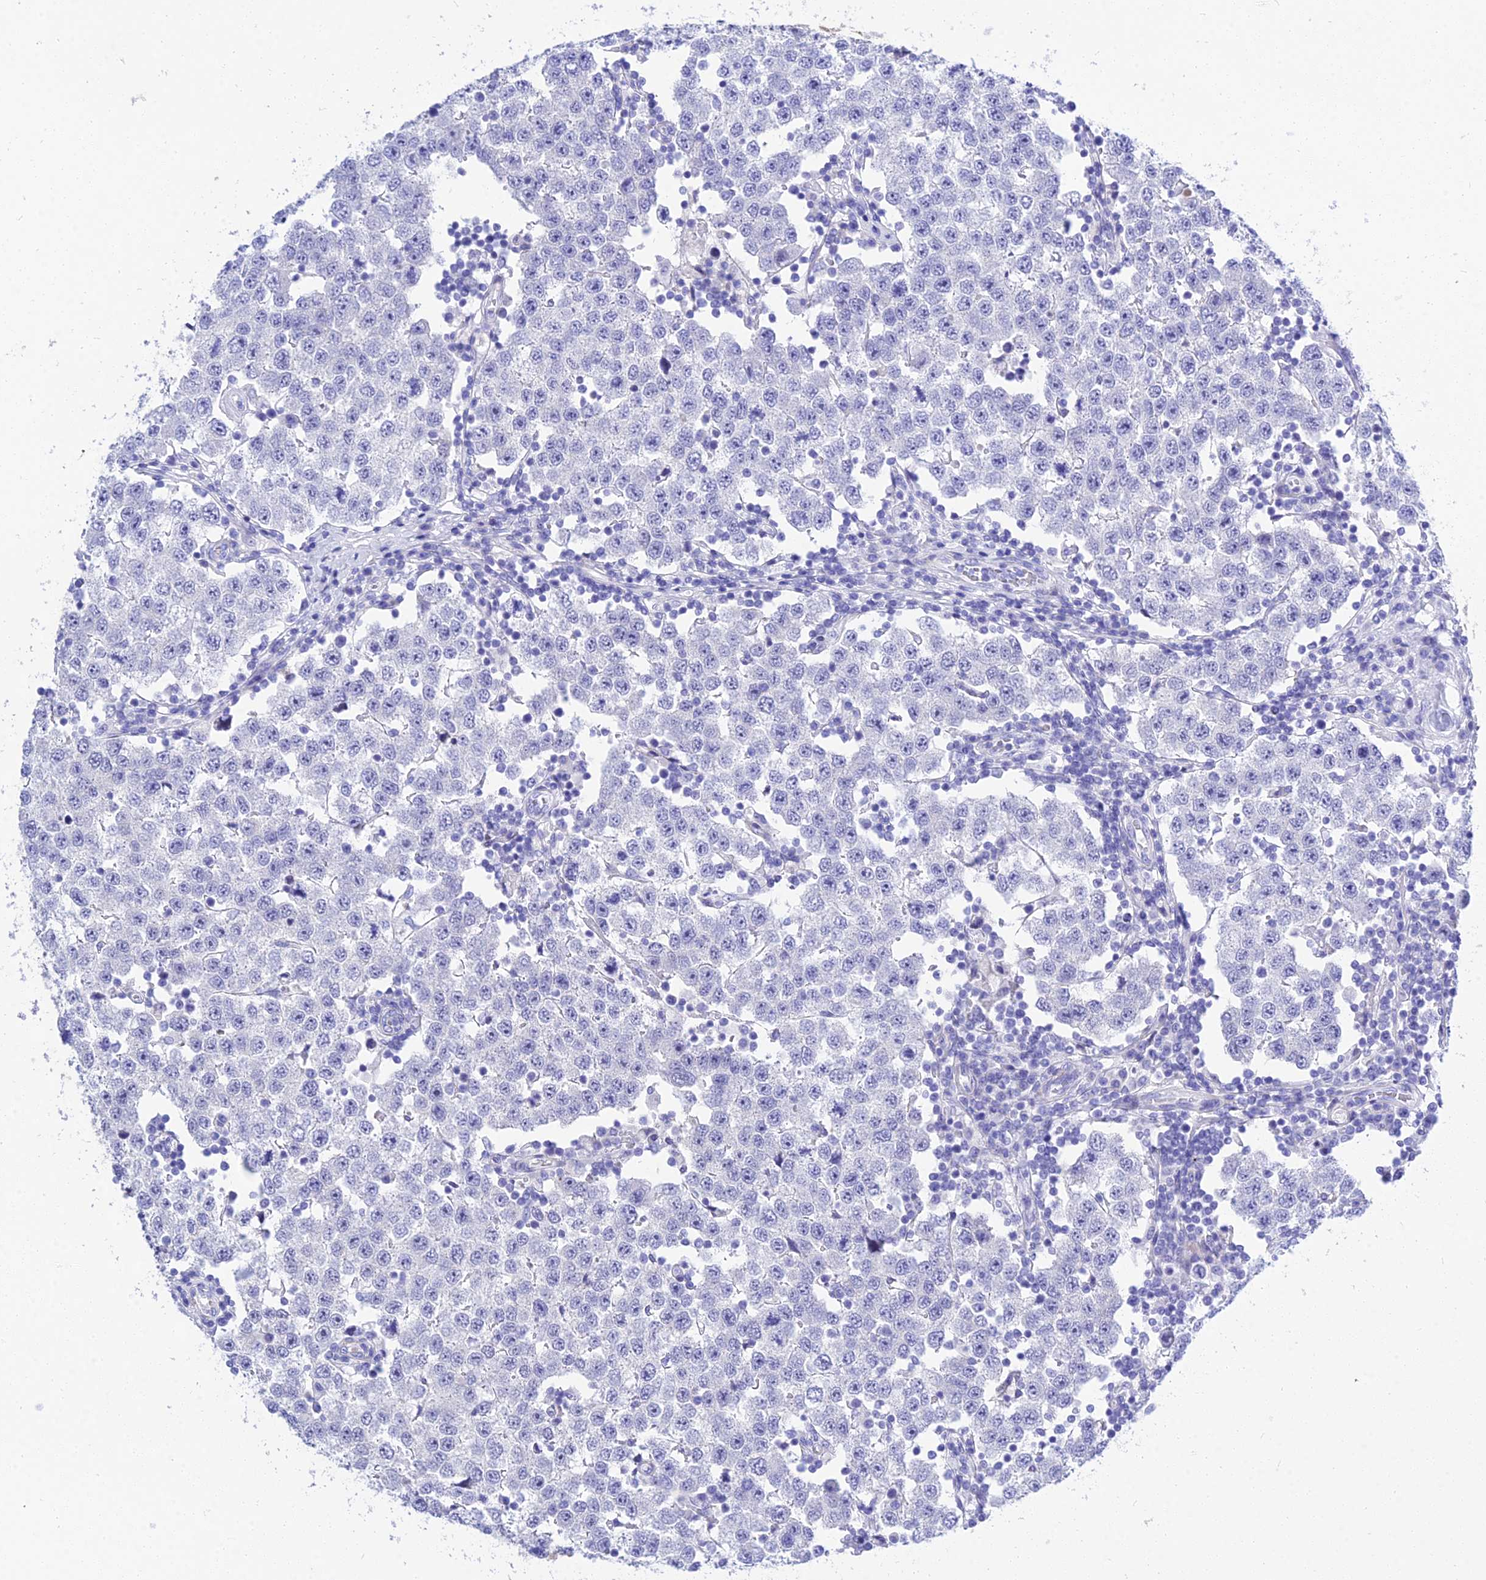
{"staining": {"intensity": "negative", "quantity": "none", "location": "none"}, "tissue": "testis cancer", "cell_type": "Tumor cells", "image_type": "cancer", "snomed": [{"axis": "morphology", "description": "Seminoma, NOS"}, {"axis": "topography", "description": "Testis"}], "caption": "Tumor cells are negative for protein expression in human testis cancer. (Immunohistochemistry (ihc), brightfield microscopy, high magnification).", "gene": "DEFB107A", "patient": {"sex": "male", "age": 34}}